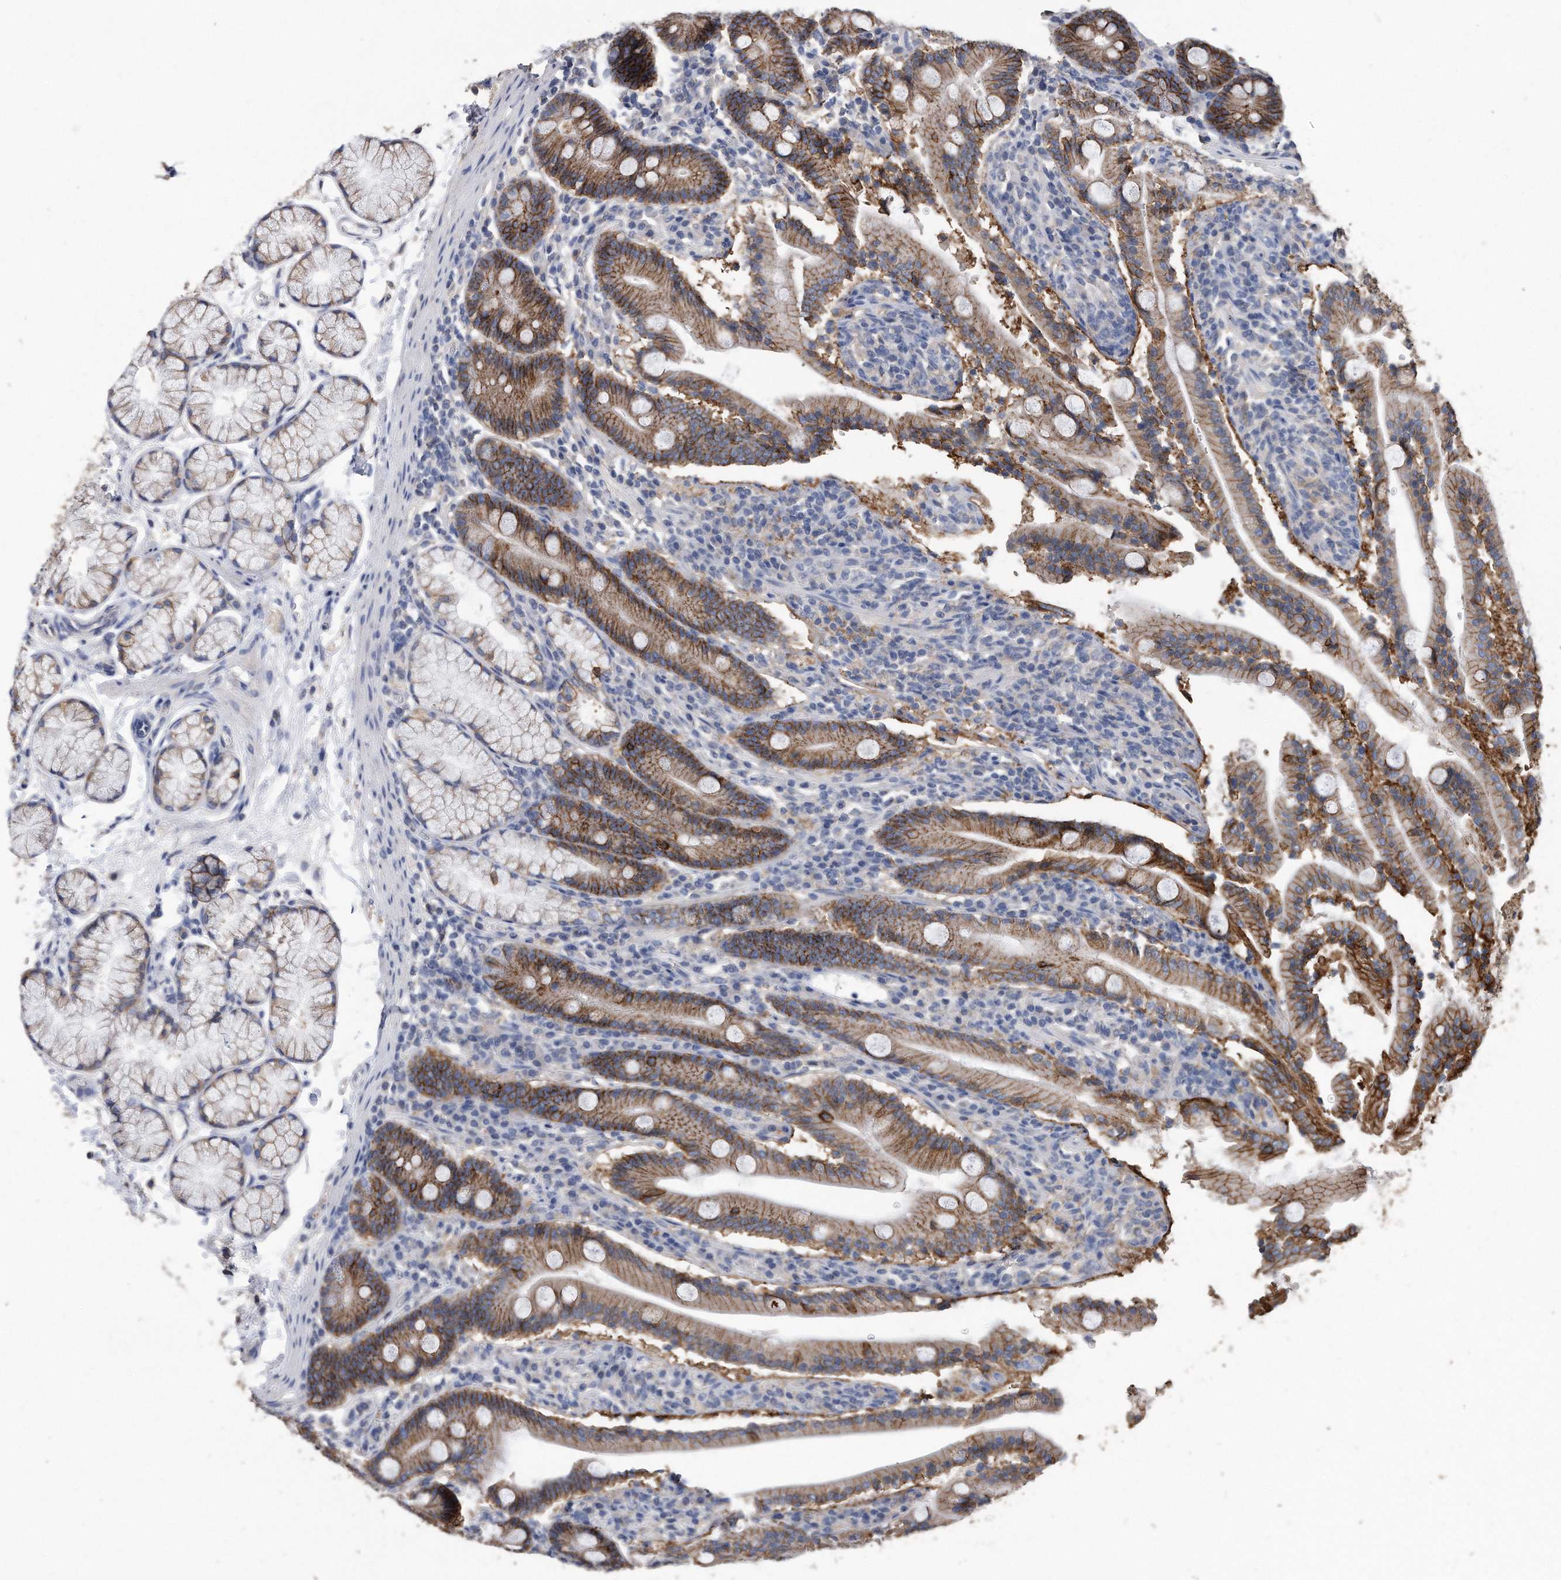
{"staining": {"intensity": "moderate", "quantity": ">75%", "location": "cytoplasmic/membranous"}, "tissue": "duodenum", "cell_type": "Glandular cells", "image_type": "normal", "snomed": [{"axis": "morphology", "description": "Normal tissue, NOS"}, {"axis": "topography", "description": "Duodenum"}], "caption": "Brown immunohistochemical staining in benign duodenum shows moderate cytoplasmic/membranous positivity in approximately >75% of glandular cells. The protein of interest is shown in brown color, while the nuclei are stained blue.", "gene": "CDCP1", "patient": {"sex": "male", "age": 35}}